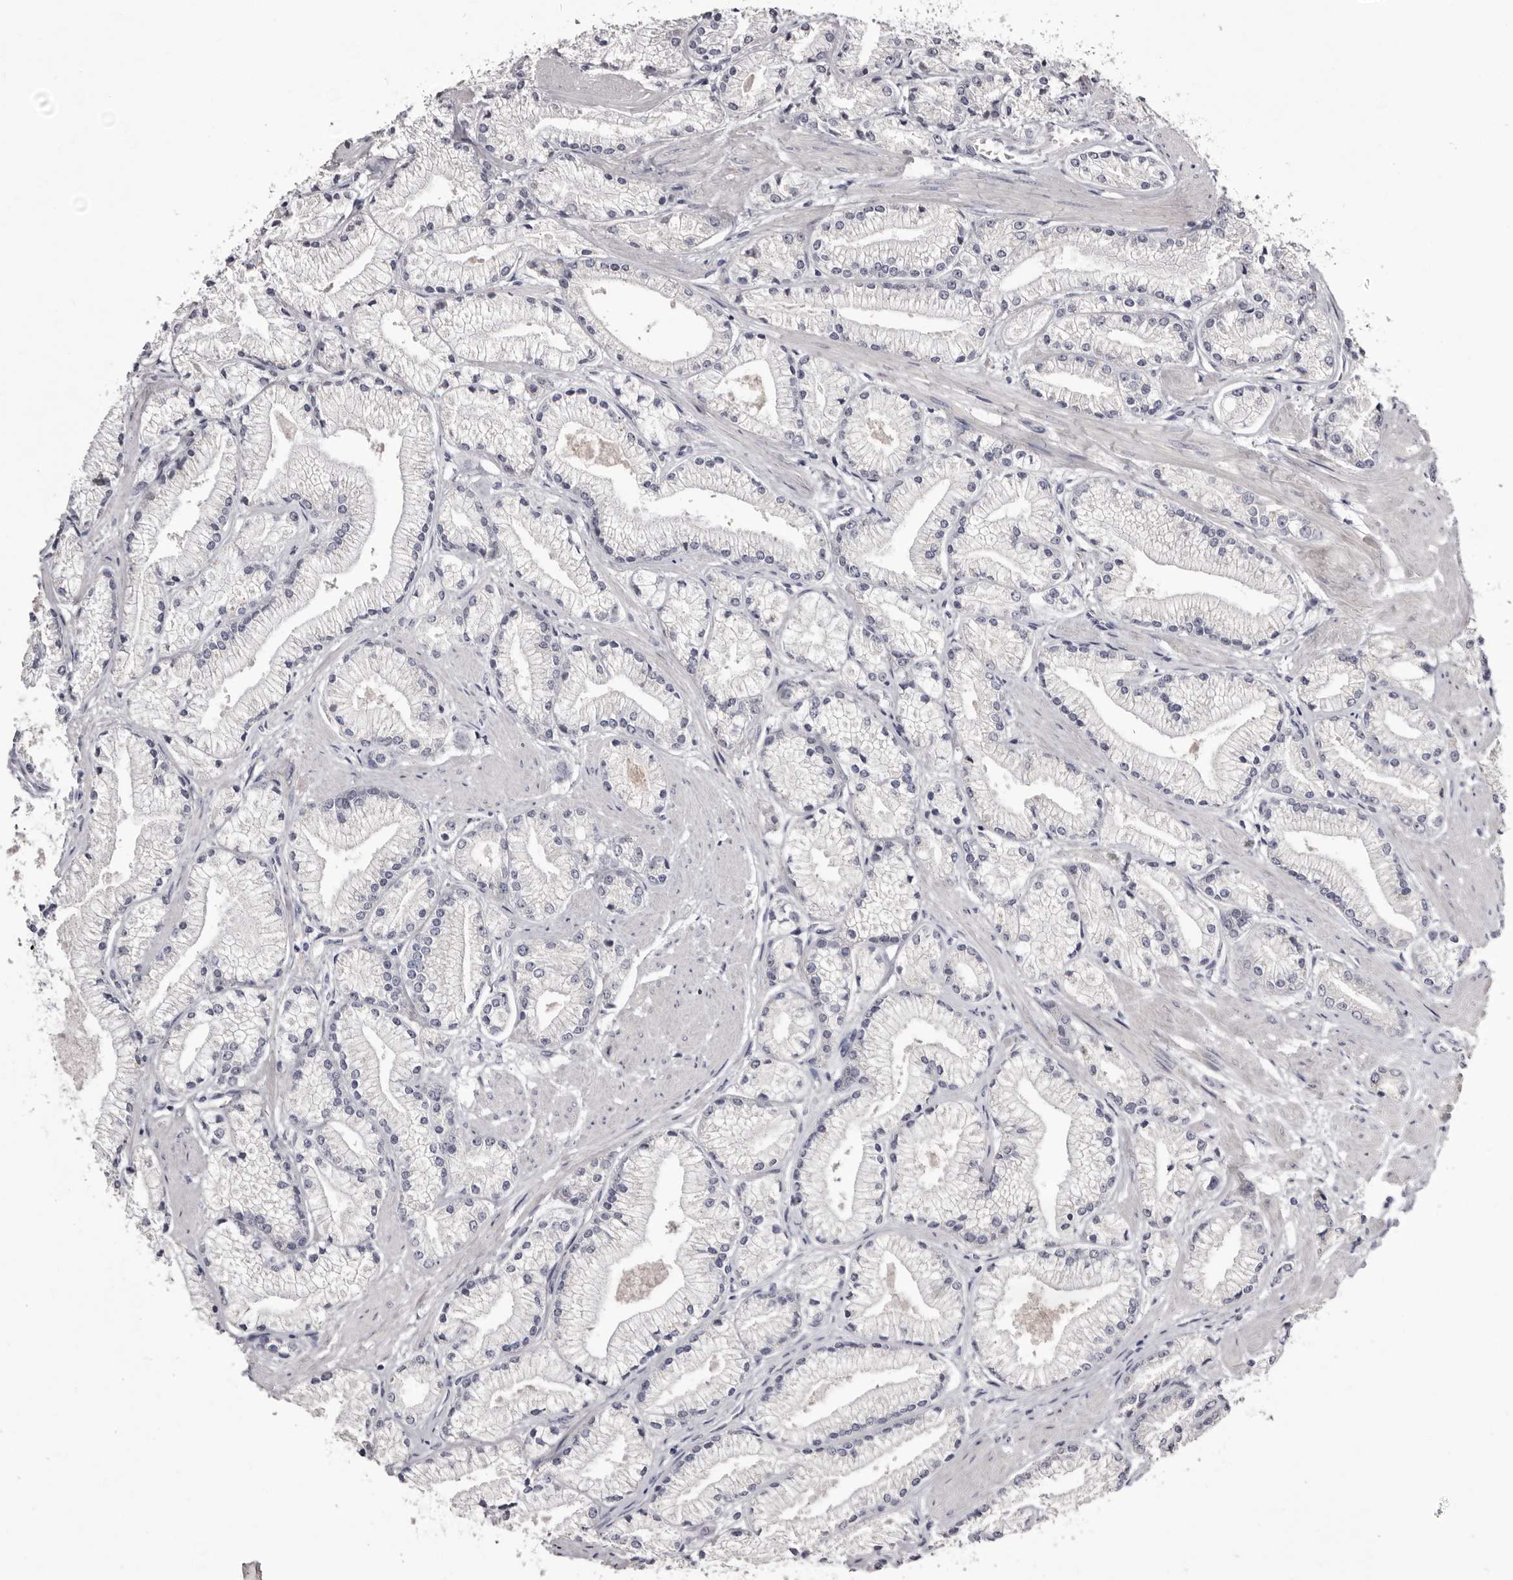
{"staining": {"intensity": "negative", "quantity": "none", "location": "none"}, "tissue": "prostate cancer", "cell_type": "Tumor cells", "image_type": "cancer", "snomed": [{"axis": "morphology", "description": "Adenocarcinoma, High grade"}, {"axis": "topography", "description": "Prostate"}], "caption": "Tumor cells show no significant protein positivity in prostate high-grade adenocarcinoma.", "gene": "CASQ1", "patient": {"sex": "male", "age": 50}}